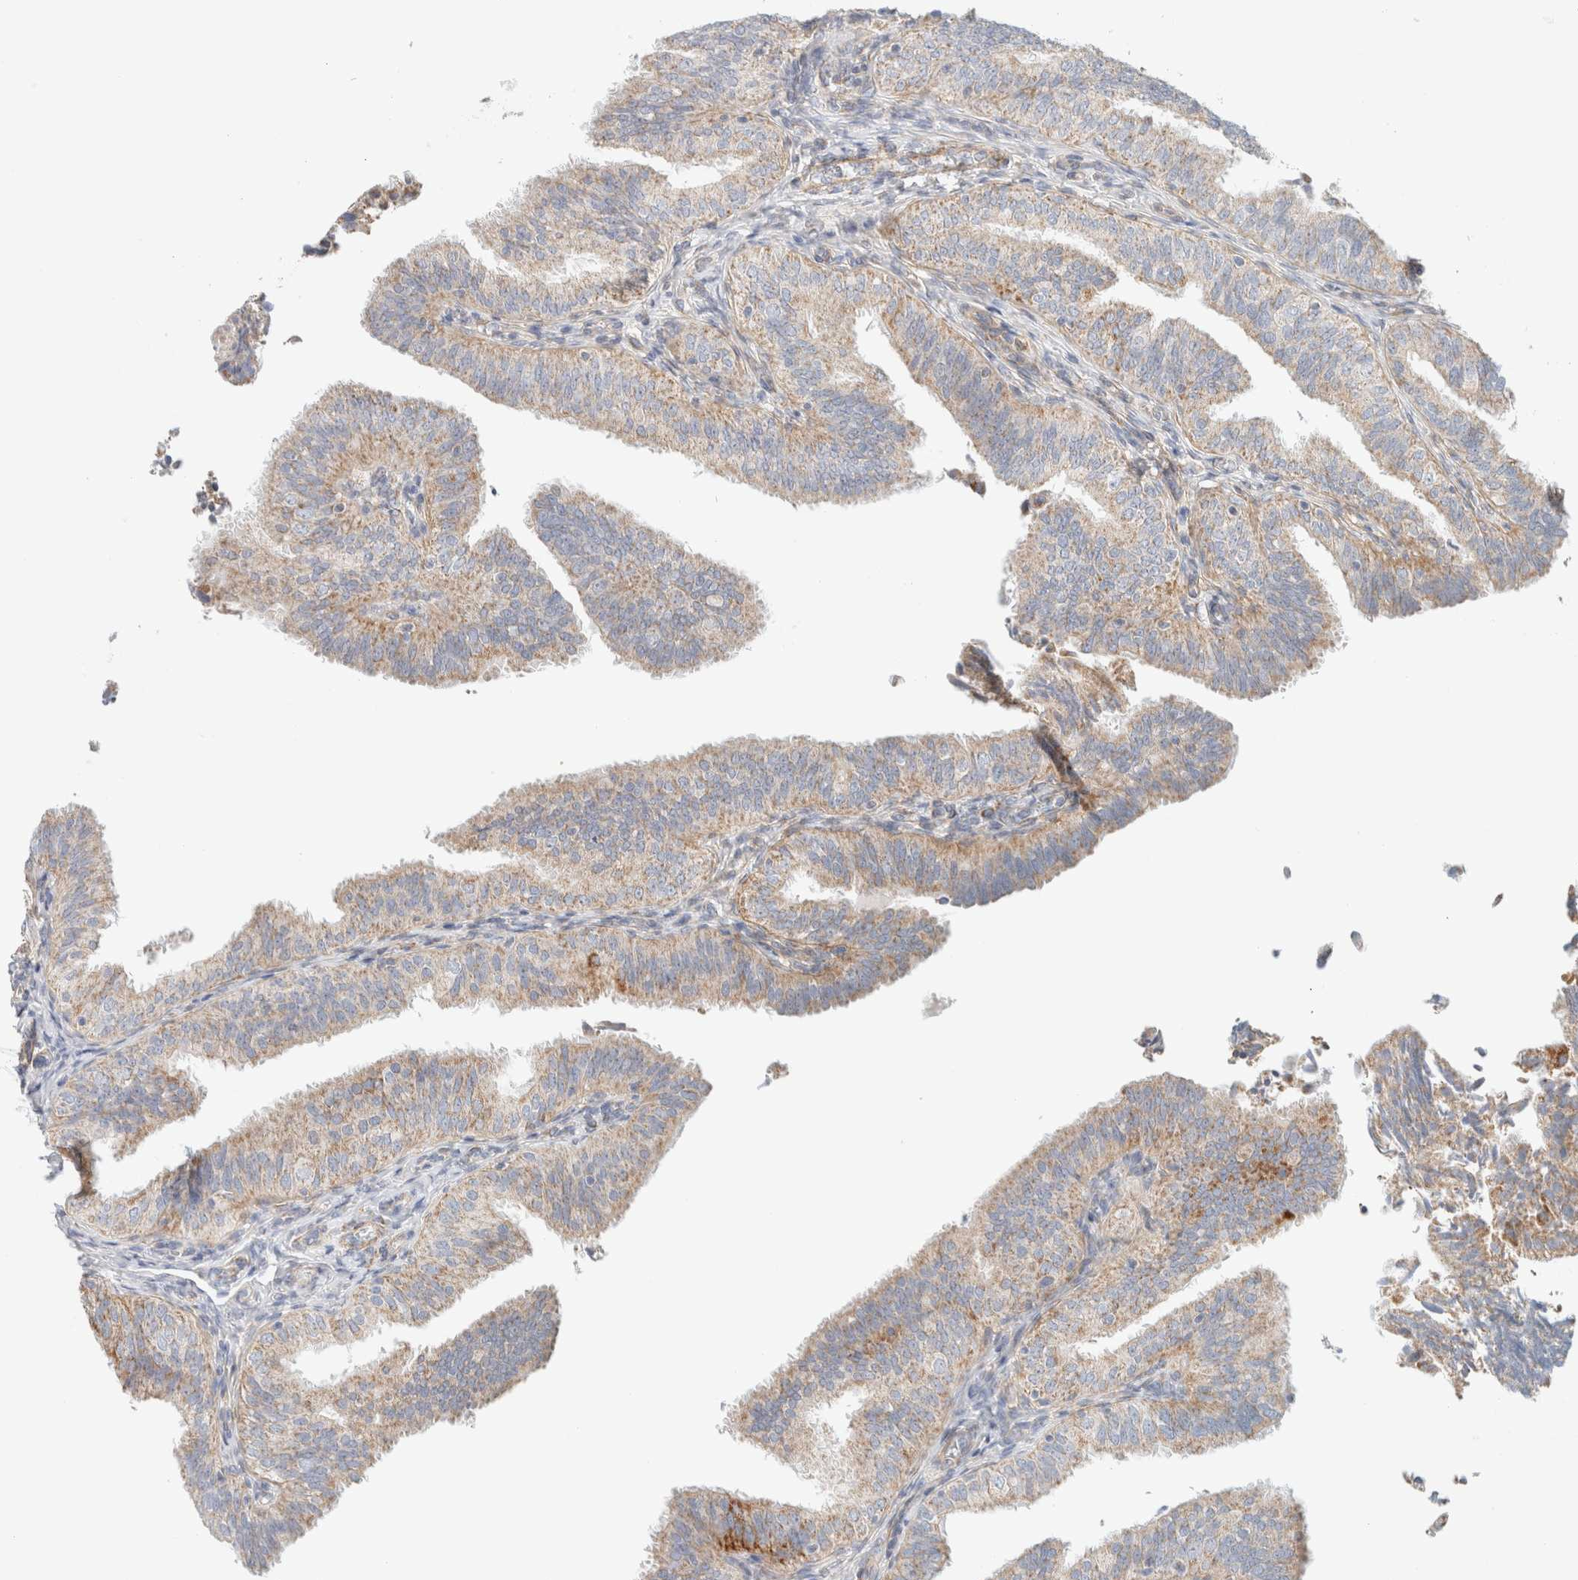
{"staining": {"intensity": "weak", "quantity": "25%-75%", "location": "cytoplasmic/membranous"}, "tissue": "fallopian tube", "cell_type": "Glandular cells", "image_type": "normal", "snomed": [{"axis": "morphology", "description": "Normal tissue, NOS"}, {"axis": "topography", "description": "Fallopian tube"}], "caption": "High-magnification brightfield microscopy of benign fallopian tube stained with DAB (brown) and counterstained with hematoxylin (blue). glandular cells exhibit weak cytoplasmic/membranous positivity is seen in about25%-75% of cells.", "gene": "MRM3", "patient": {"sex": "female", "age": 35}}